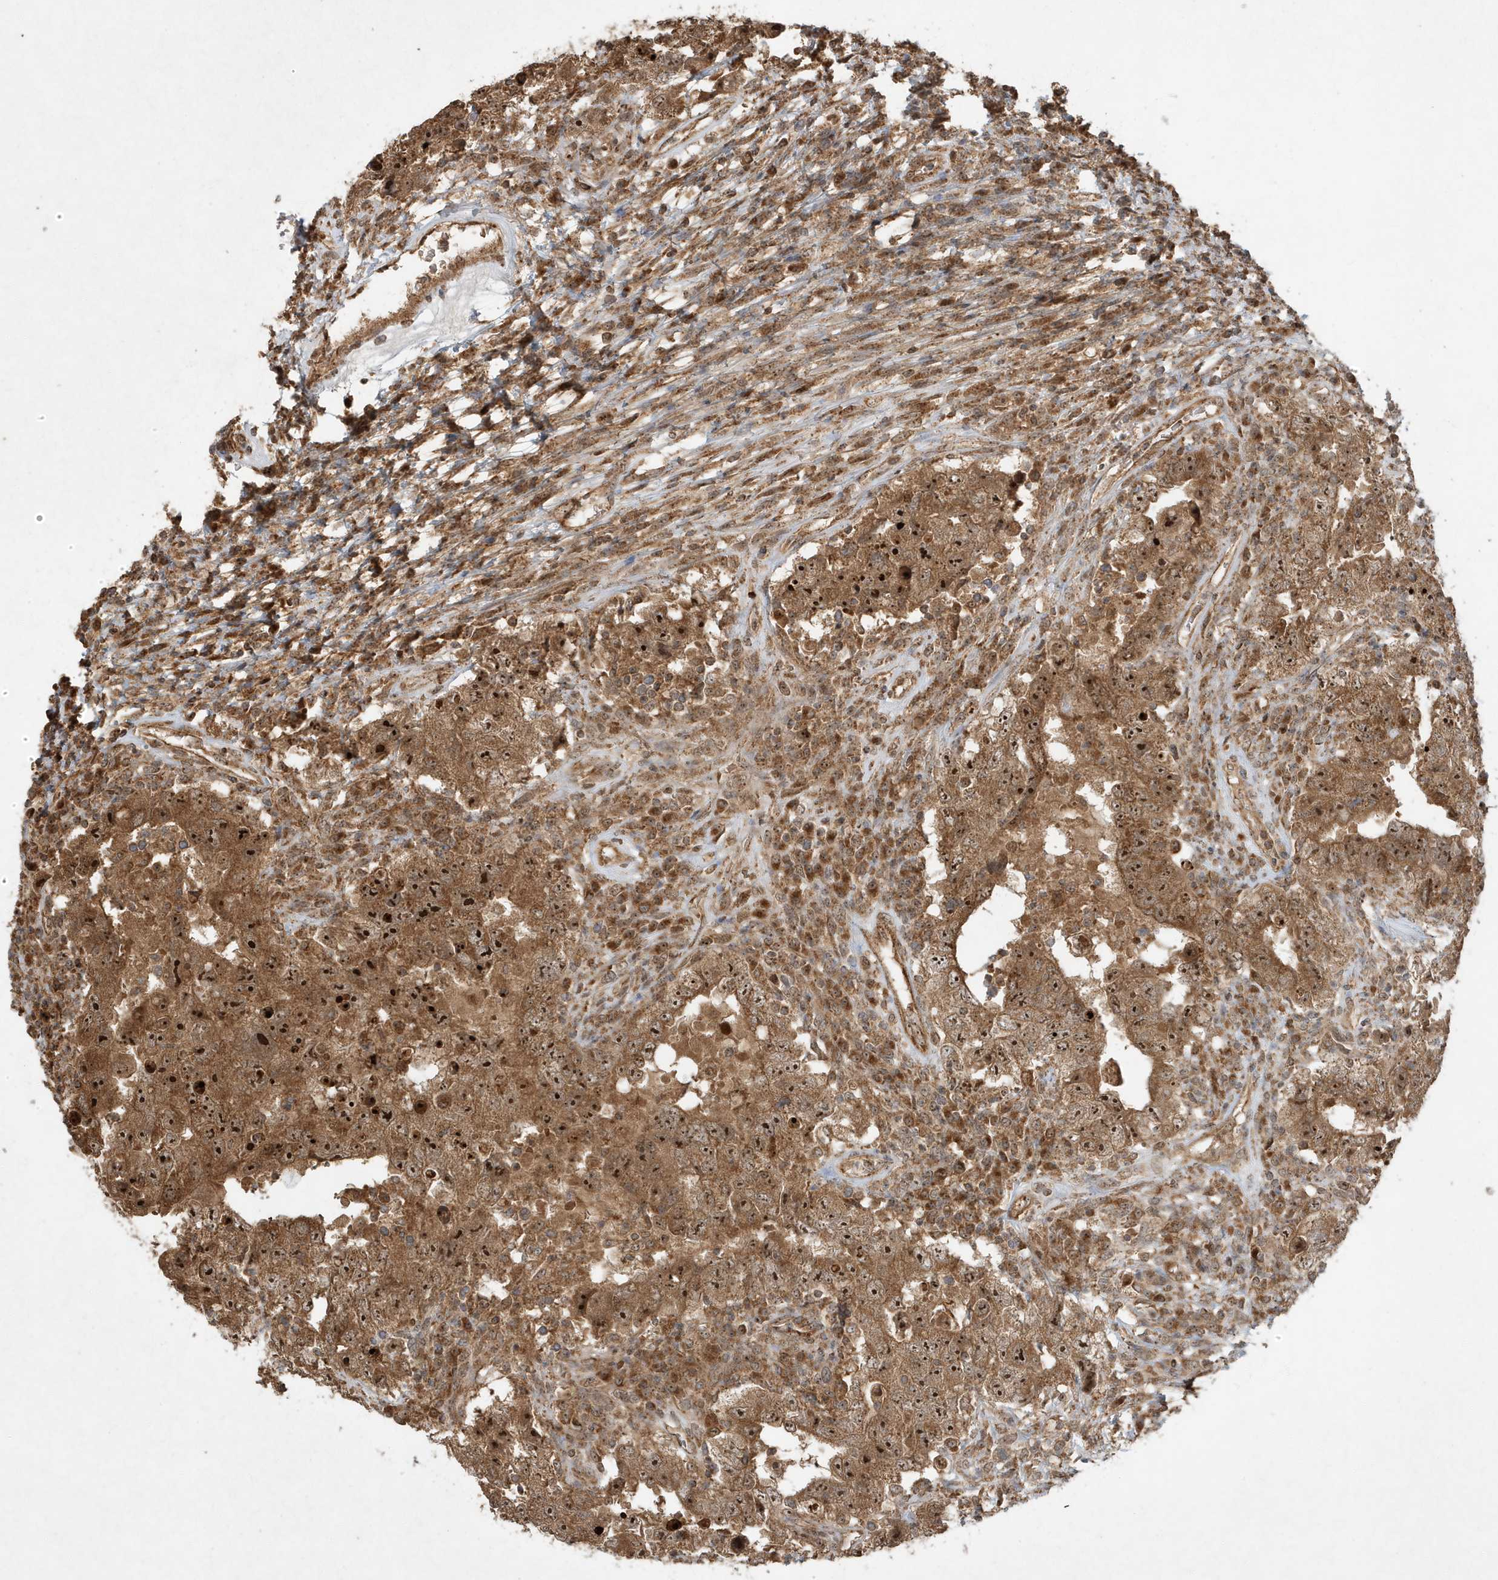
{"staining": {"intensity": "strong", "quantity": ">75%", "location": "cytoplasmic/membranous,nuclear"}, "tissue": "testis cancer", "cell_type": "Tumor cells", "image_type": "cancer", "snomed": [{"axis": "morphology", "description": "Carcinoma, Embryonal, NOS"}, {"axis": "topography", "description": "Testis"}], "caption": "A high-resolution photomicrograph shows IHC staining of testis cancer (embryonal carcinoma), which shows strong cytoplasmic/membranous and nuclear staining in about >75% of tumor cells.", "gene": "ABCB9", "patient": {"sex": "male", "age": 26}}